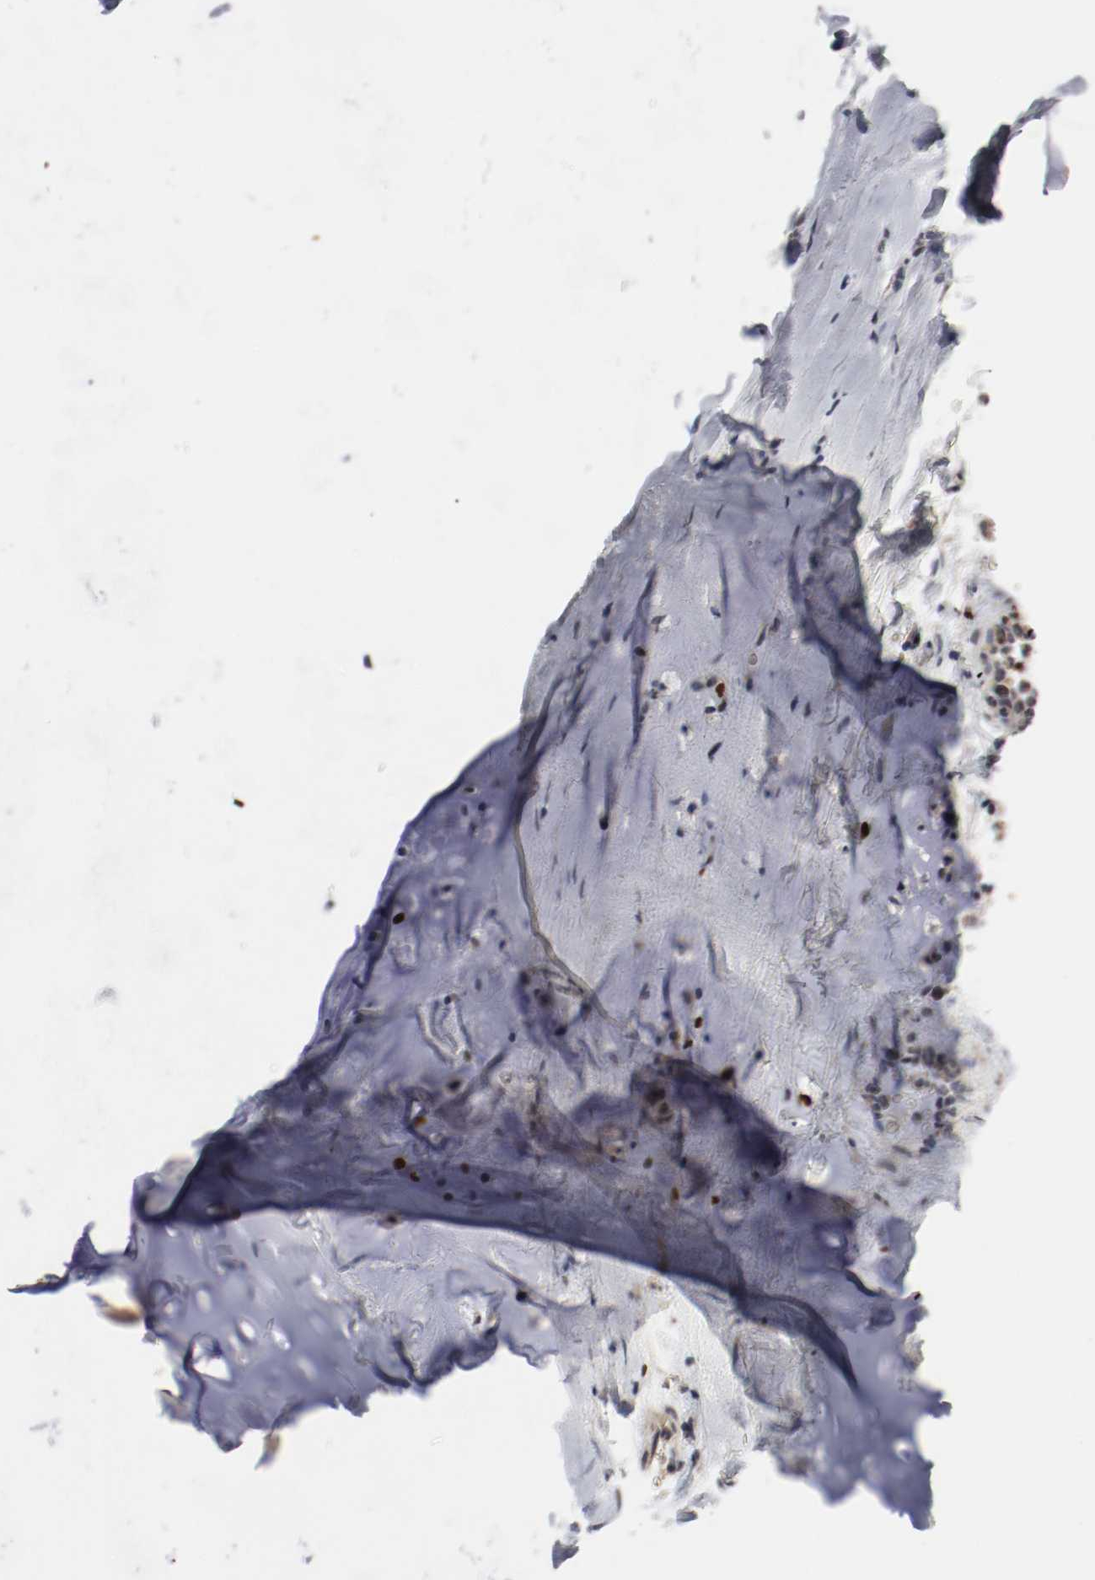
{"staining": {"intensity": "negative", "quantity": "none", "location": "none"}, "tissue": "adipose tissue", "cell_type": "Adipocytes", "image_type": "normal", "snomed": [{"axis": "morphology", "description": "Normal tissue, NOS"}, {"axis": "topography", "description": "Cartilage tissue"}, {"axis": "topography", "description": "Bronchus"}], "caption": "Histopathology image shows no significant protein positivity in adipocytes of normal adipose tissue.", "gene": "MCM6", "patient": {"sex": "female", "age": 73}}